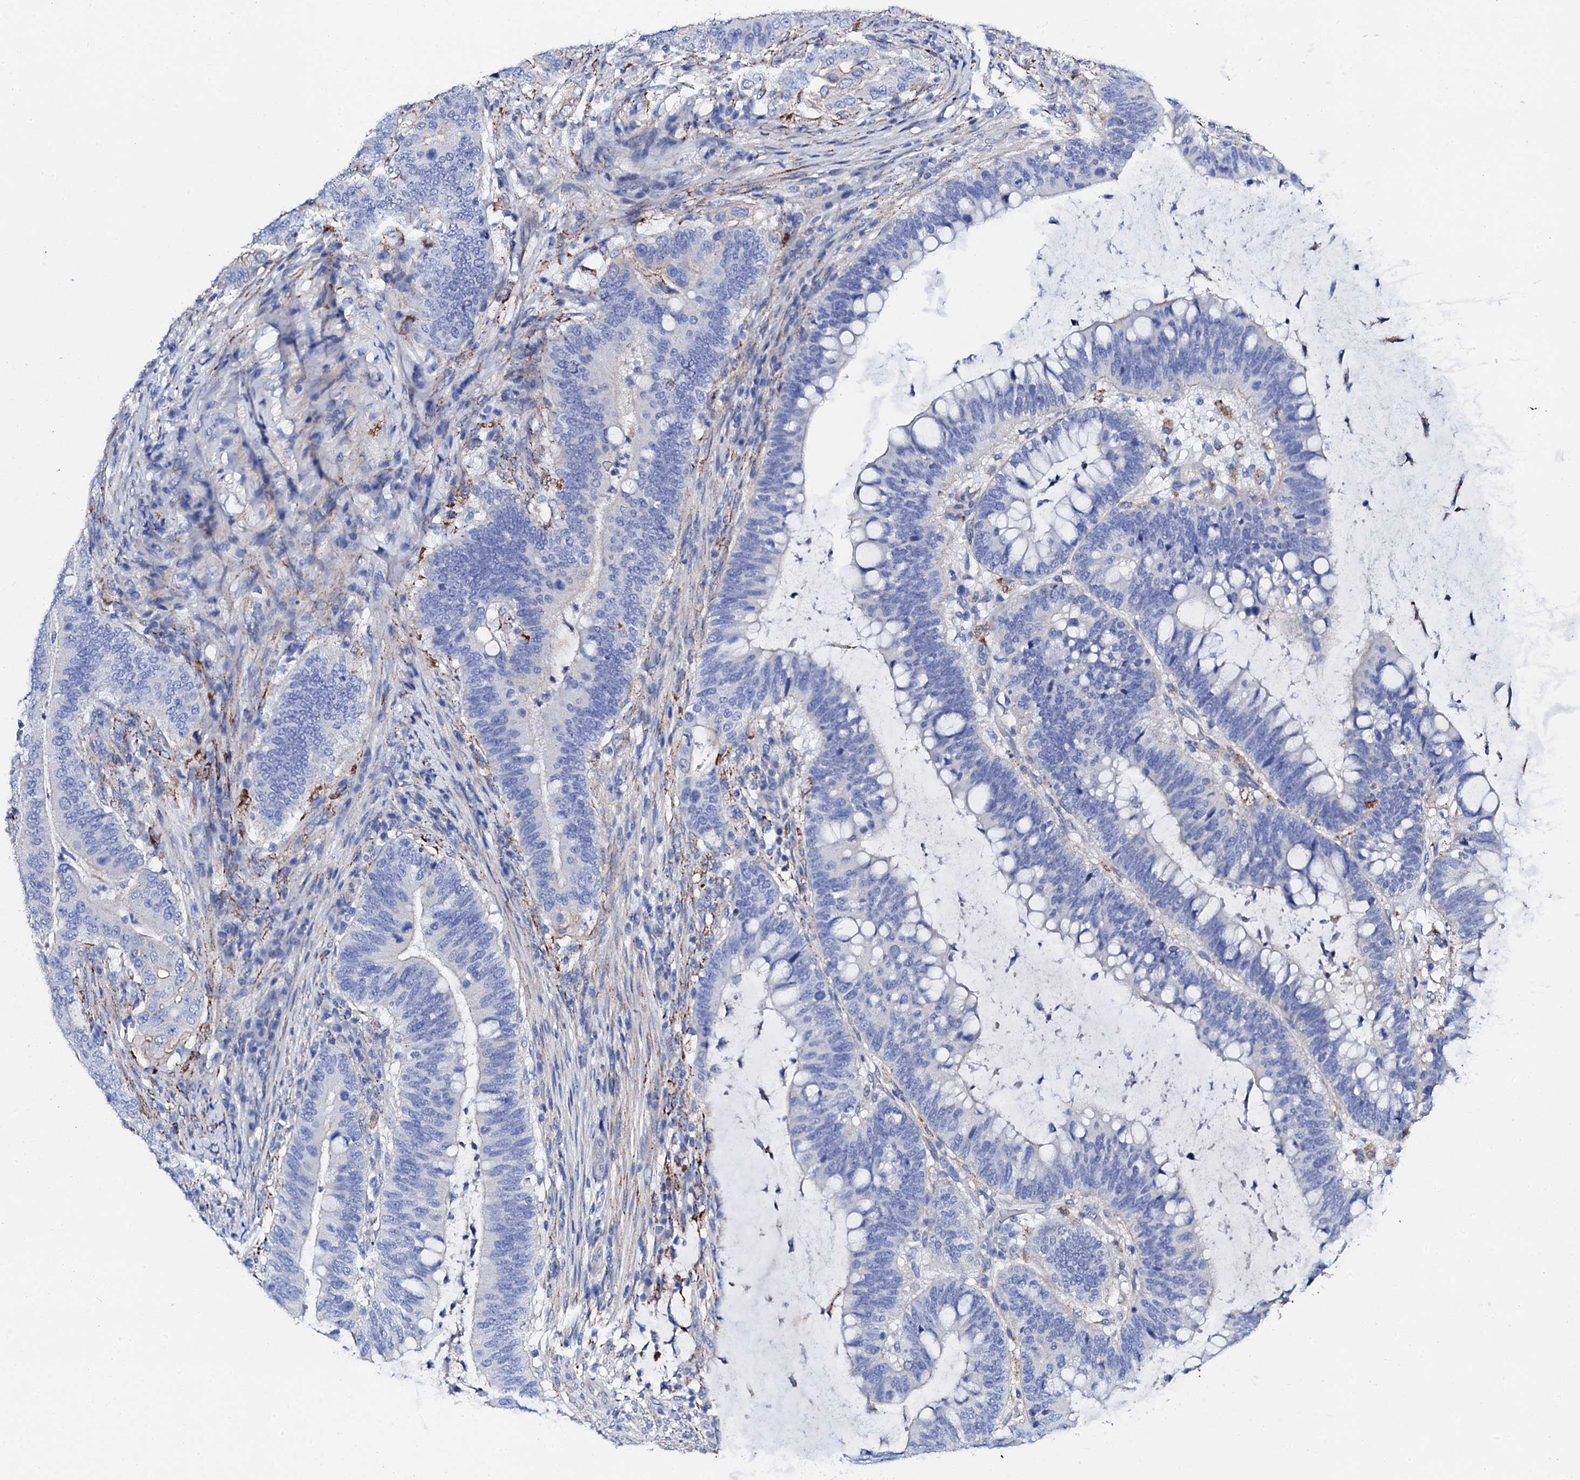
{"staining": {"intensity": "negative", "quantity": "none", "location": "none"}, "tissue": "colorectal cancer", "cell_type": "Tumor cells", "image_type": "cancer", "snomed": [{"axis": "morphology", "description": "Adenocarcinoma, NOS"}, {"axis": "topography", "description": "Colon"}], "caption": "The micrograph shows no staining of tumor cells in colorectal cancer. (DAB IHC, high magnification).", "gene": "KLHL32", "patient": {"sex": "female", "age": 66}}